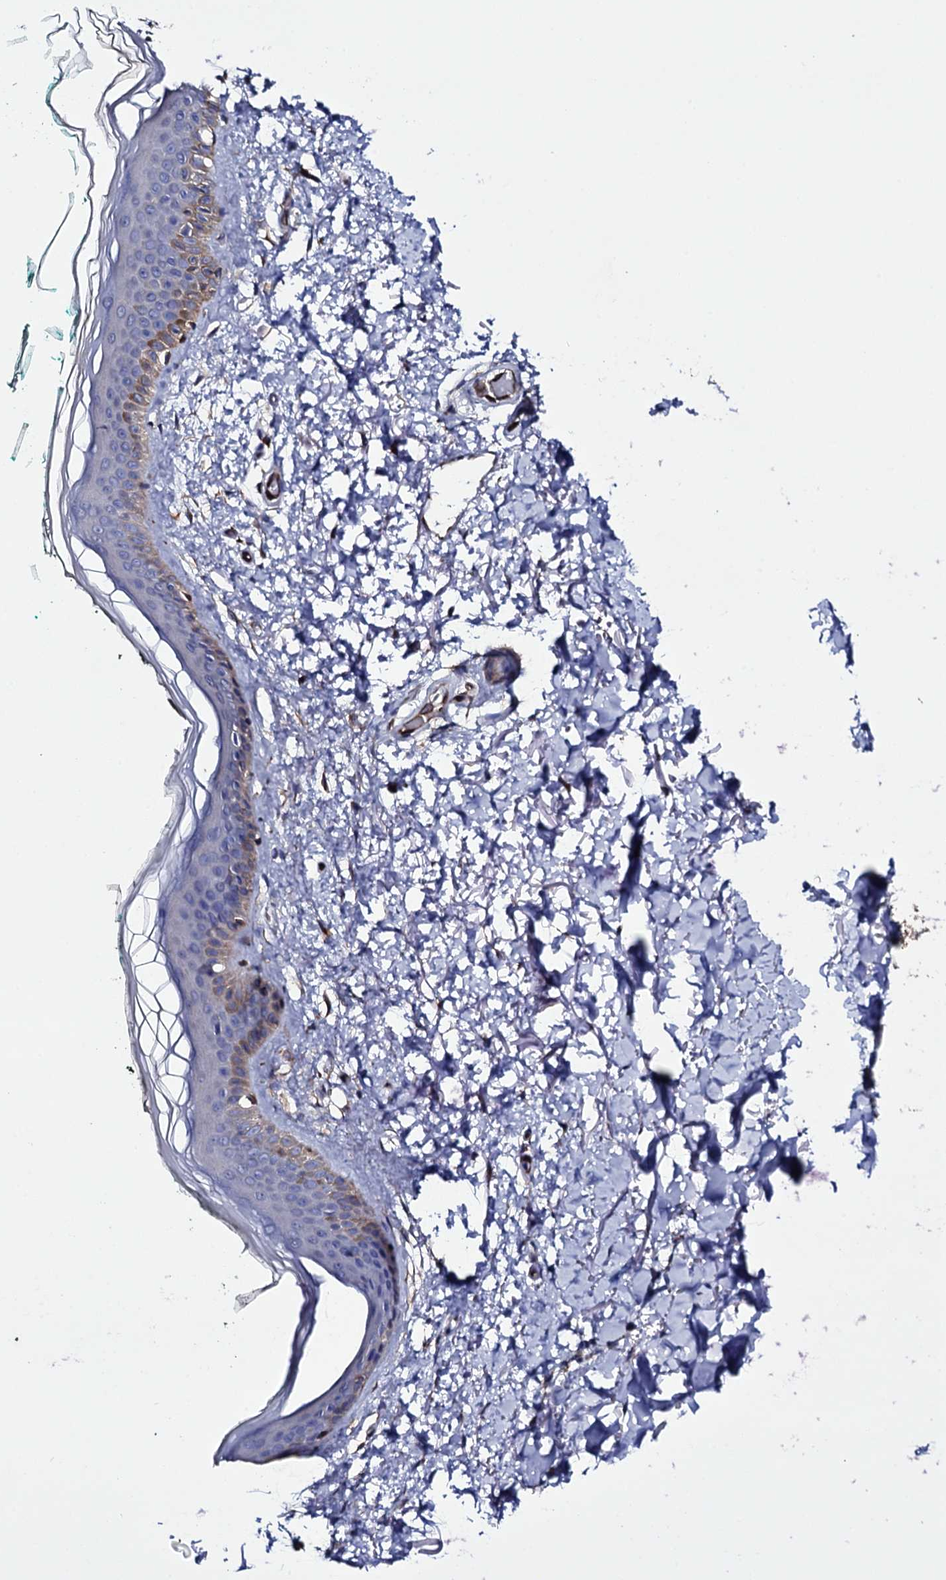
{"staining": {"intensity": "moderate", "quantity": ">75%", "location": "cytoplasmic/membranous"}, "tissue": "skin", "cell_type": "Fibroblasts", "image_type": "normal", "snomed": [{"axis": "morphology", "description": "Normal tissue, NOS"}, {"axis": "topography", "description": "Skin"}], "caption": "IHC staining of unremarkable skin, which exhibits medium levels of moderate cytoplasmic/membranous positivity in about >75% of fibroblasts indicating moderate cytoplasmic/membranous protein staining. The staining was performed using DAB (3,3'-diaminobenzidine) (brown) for protein detection and nuclei were counterstained in hematoxylin (blue).", "gene": "BCL2L14", "patient": {"sex": "male", "age": 62}}